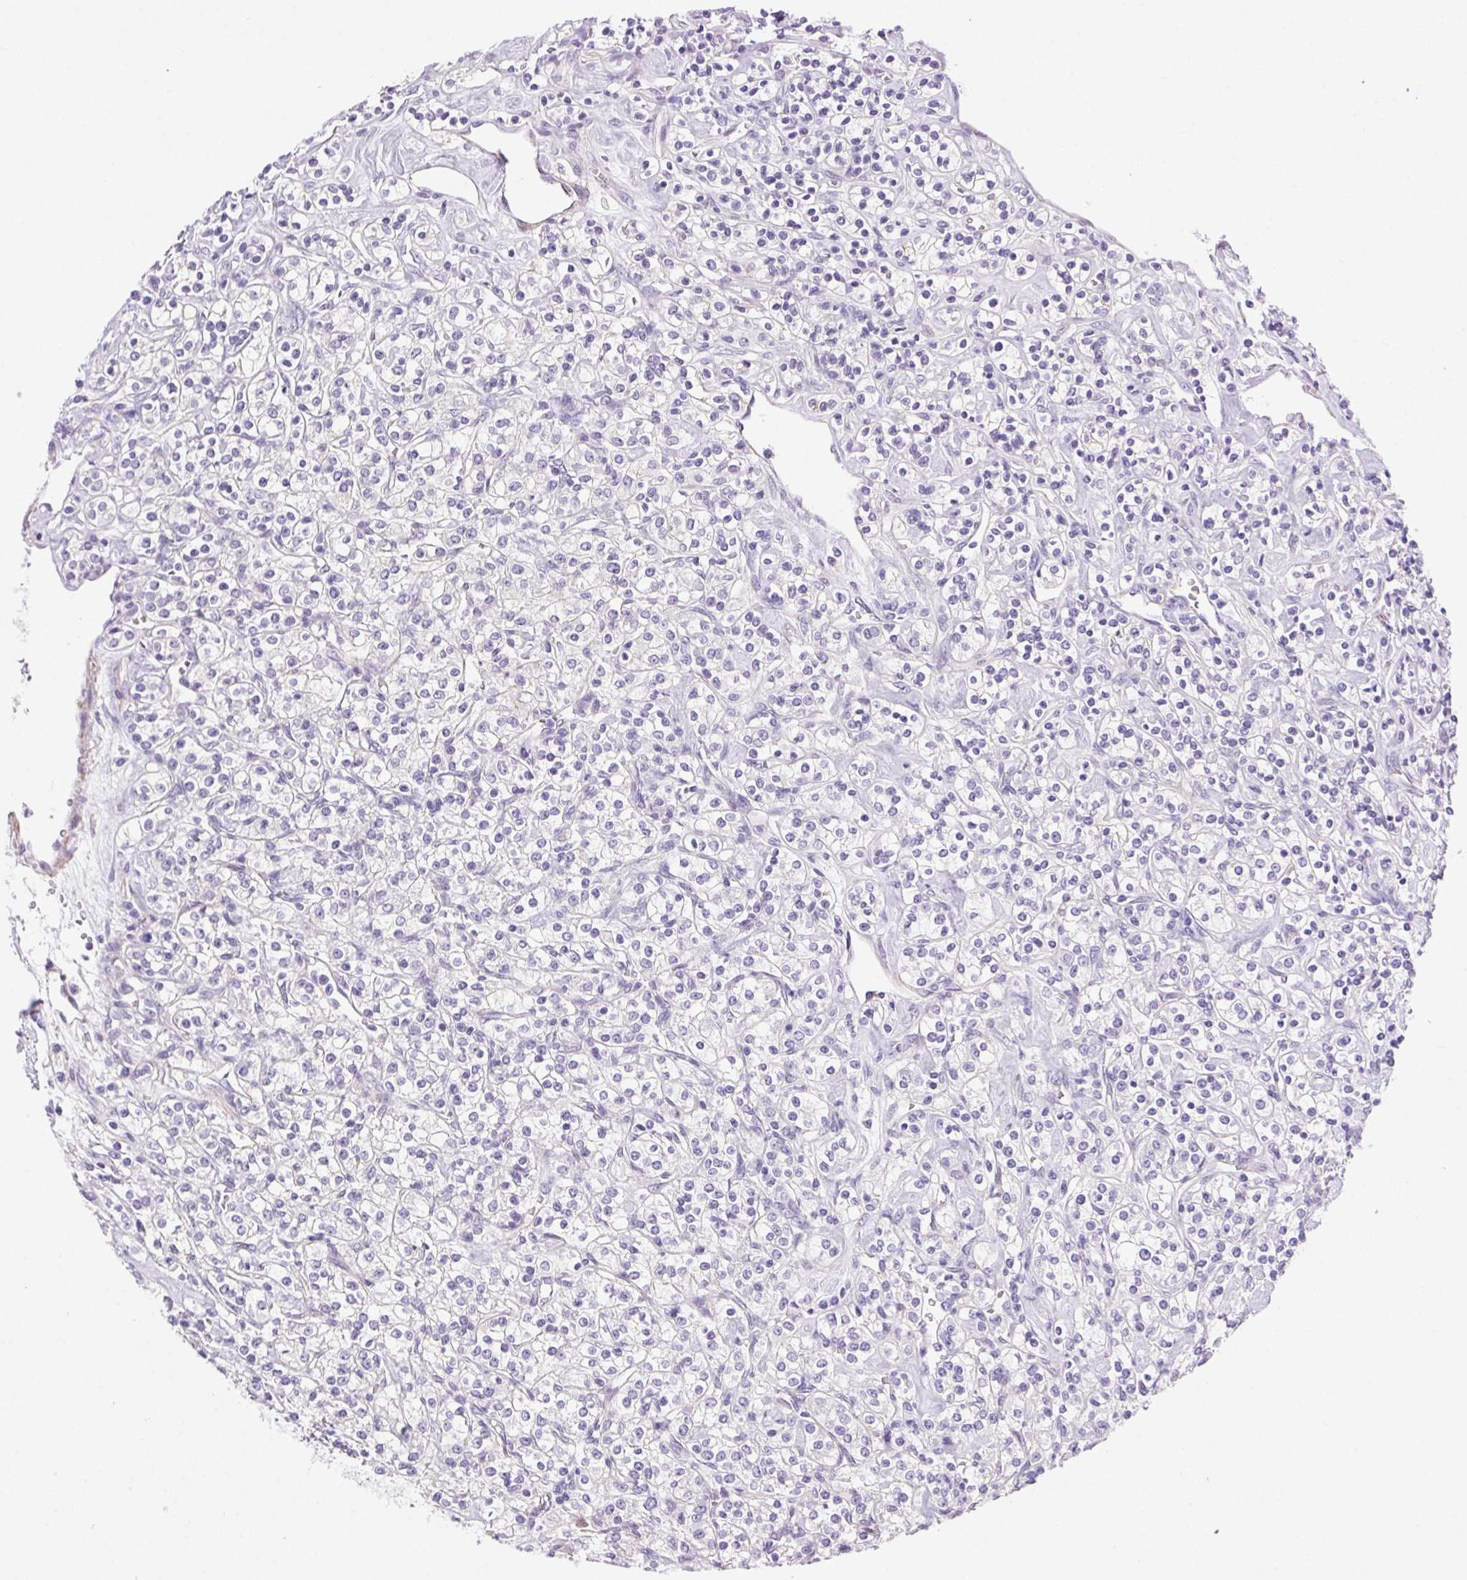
{"staining": {"intensity": "negative", "quantity": "none", "location": "none"}, "tissue": "renal cancer", "cell_type": "Tumor cells", "image_type": "cancer", "snomed": [{"axis": "morphology", "description": "Adenocarcinoma, NOS"}, {"axis": "topography", "description": "Kidney"}], "caption": "There is no significant expression in tumor cells of renal cancer (adenocarcinoma).", "gene": "SHCBP1L", "patient": {"sex": "male", "age": 77}}